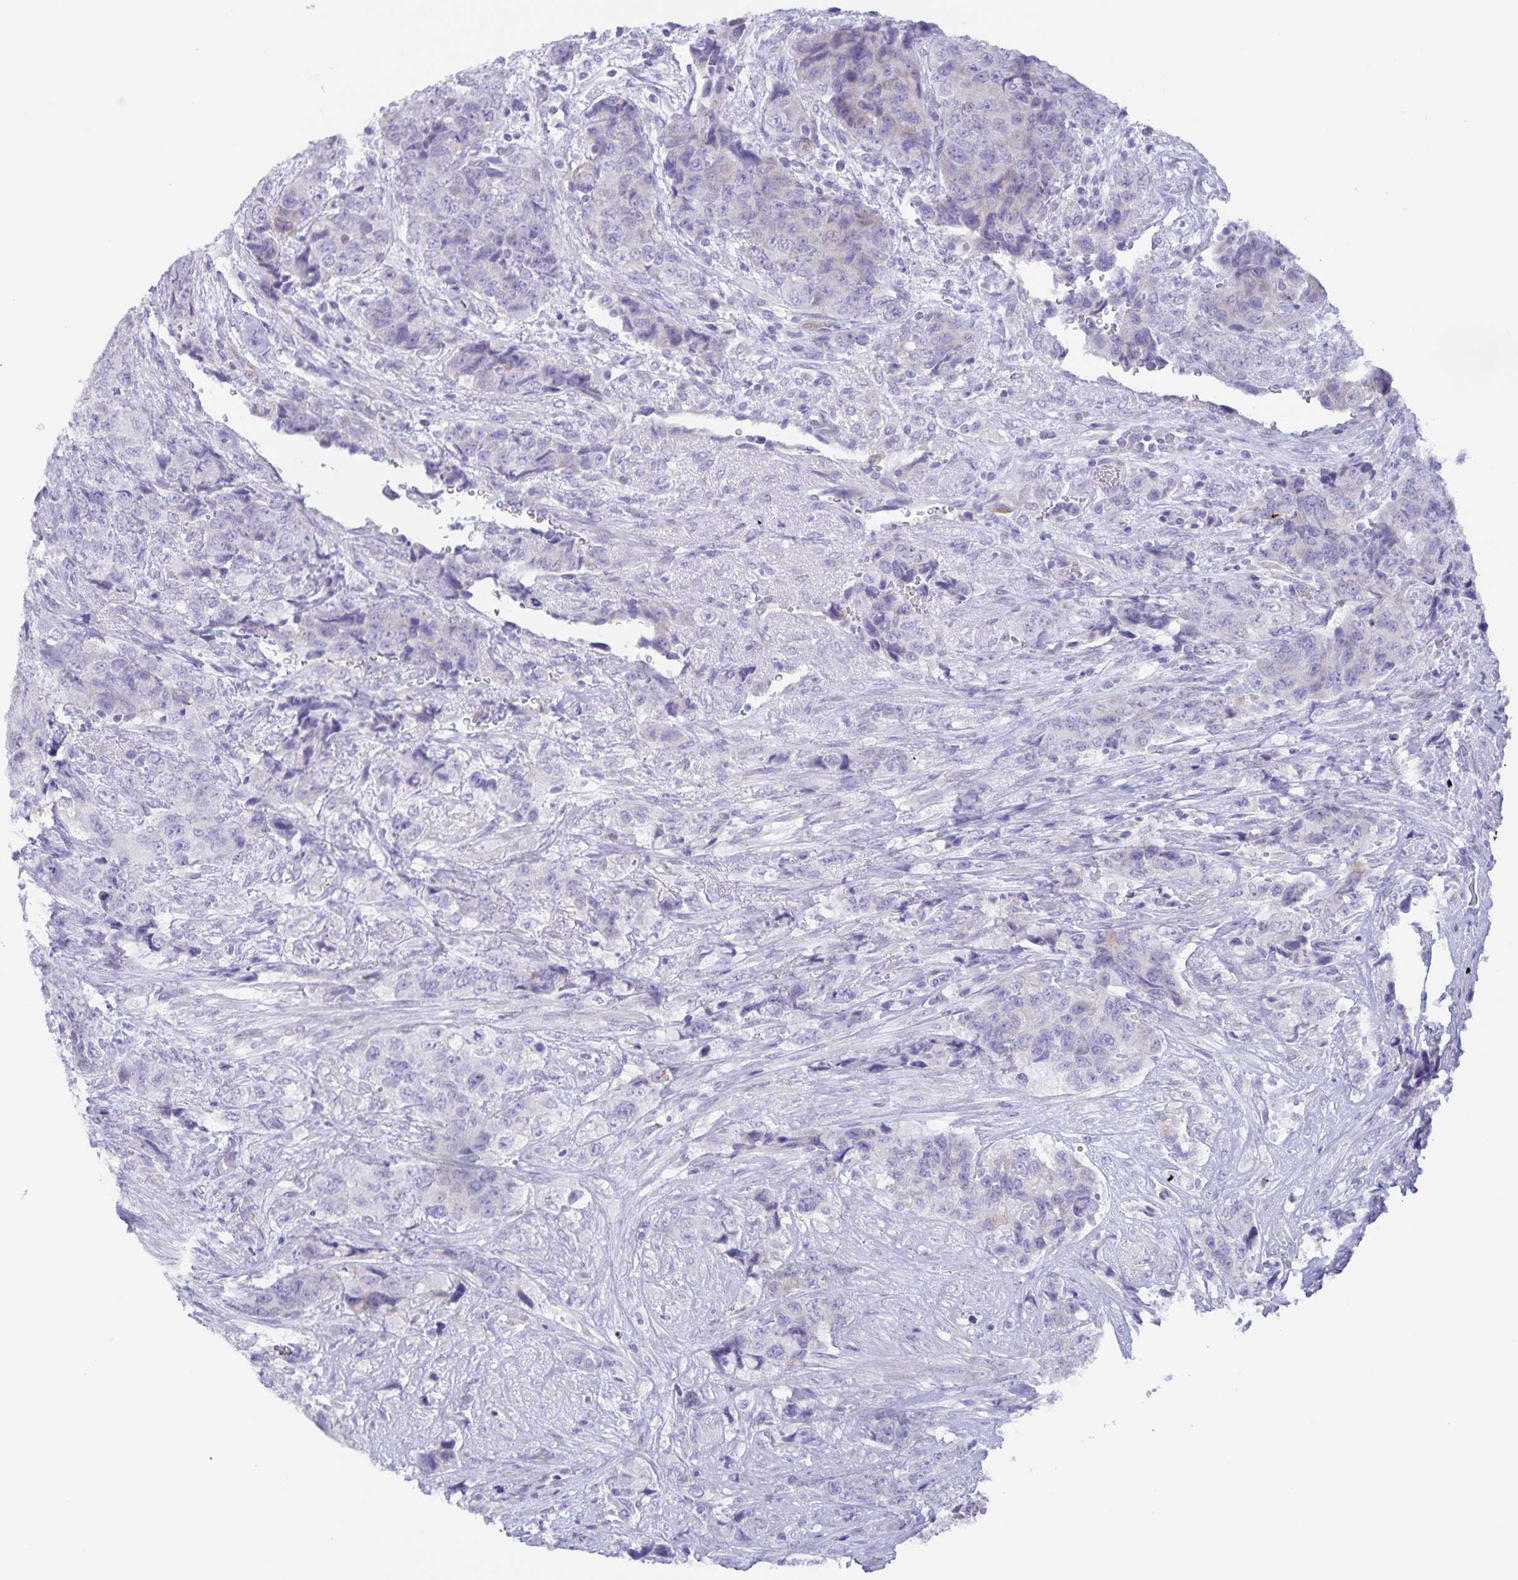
{"staining": {"intensity": "negative", "quantity": "none", "location": "none"}, "tissue": "urothelial cancer", "cell_type": "Tumor cells", "image_type": "cancer", "snomed": [{"axis": "morphology", "description": "Urothelial carcinoma, High grade"}, {"axis": "topography", "description": "Urinary bladder"}], "caption": "Immunohistochemistry micrograph of human urothelial cancer stained for a protein (brown), which shows no expression in tumor cells.", "gene": "AQP4", "patient": {"sex": "female", "age": 78}}